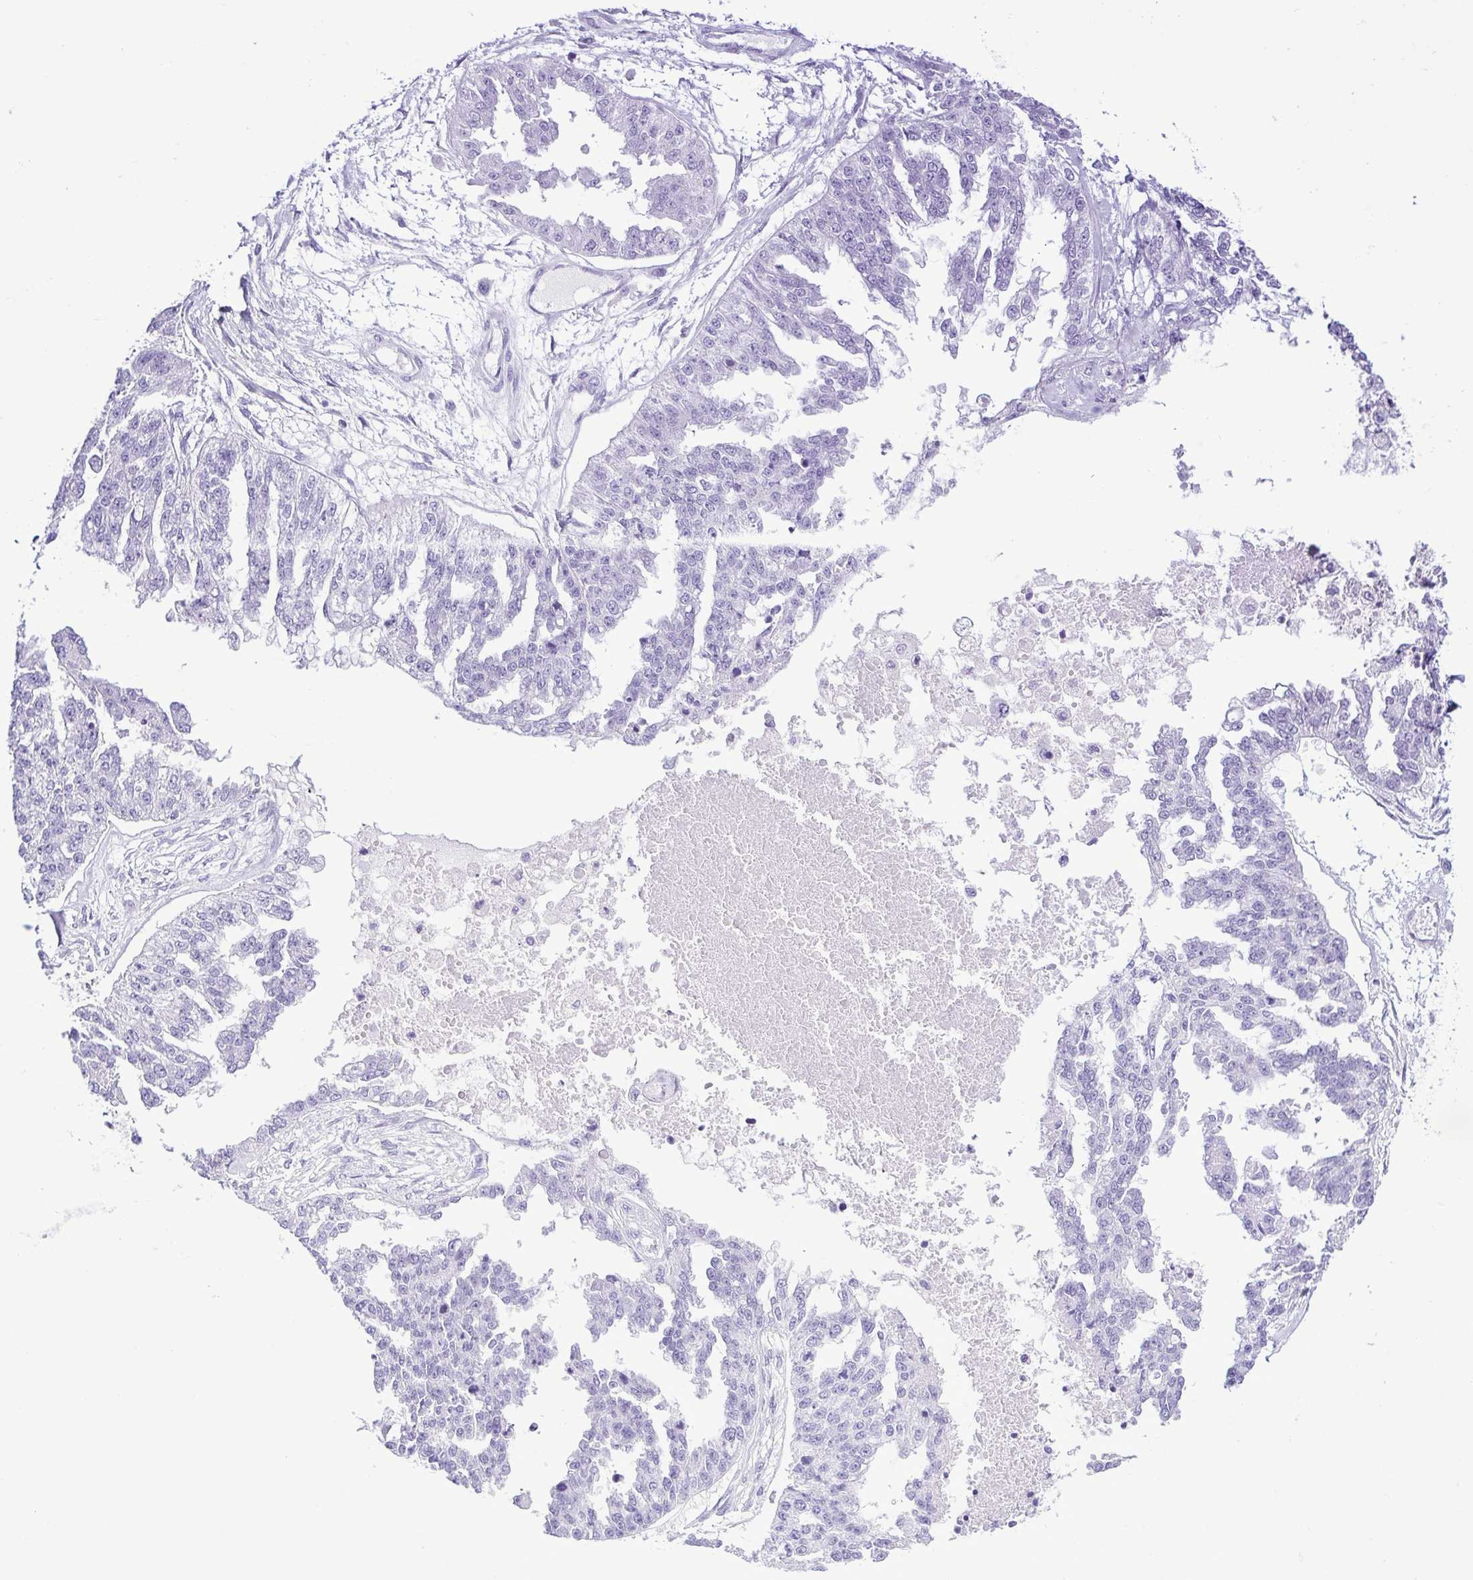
{"staining": {"intensity": "negative", "quantity": "none", "location": "none"}, "tissue": "ovarian cancer", "cell_type": "Tumor cells", "image_type": "cancer", "snomed": [{"axis": "morphology", "description": "Cystadenocarcinoma, serous, NOS"}, {"axis": "topography", "description": "Ovary"}], "caption": "IHC of human serous cystadenocarcinoma (ovarian) displays no positivity in tumor cells.", "gene": "SPATA16", "patient": {"sex": "female", "age": 58}}